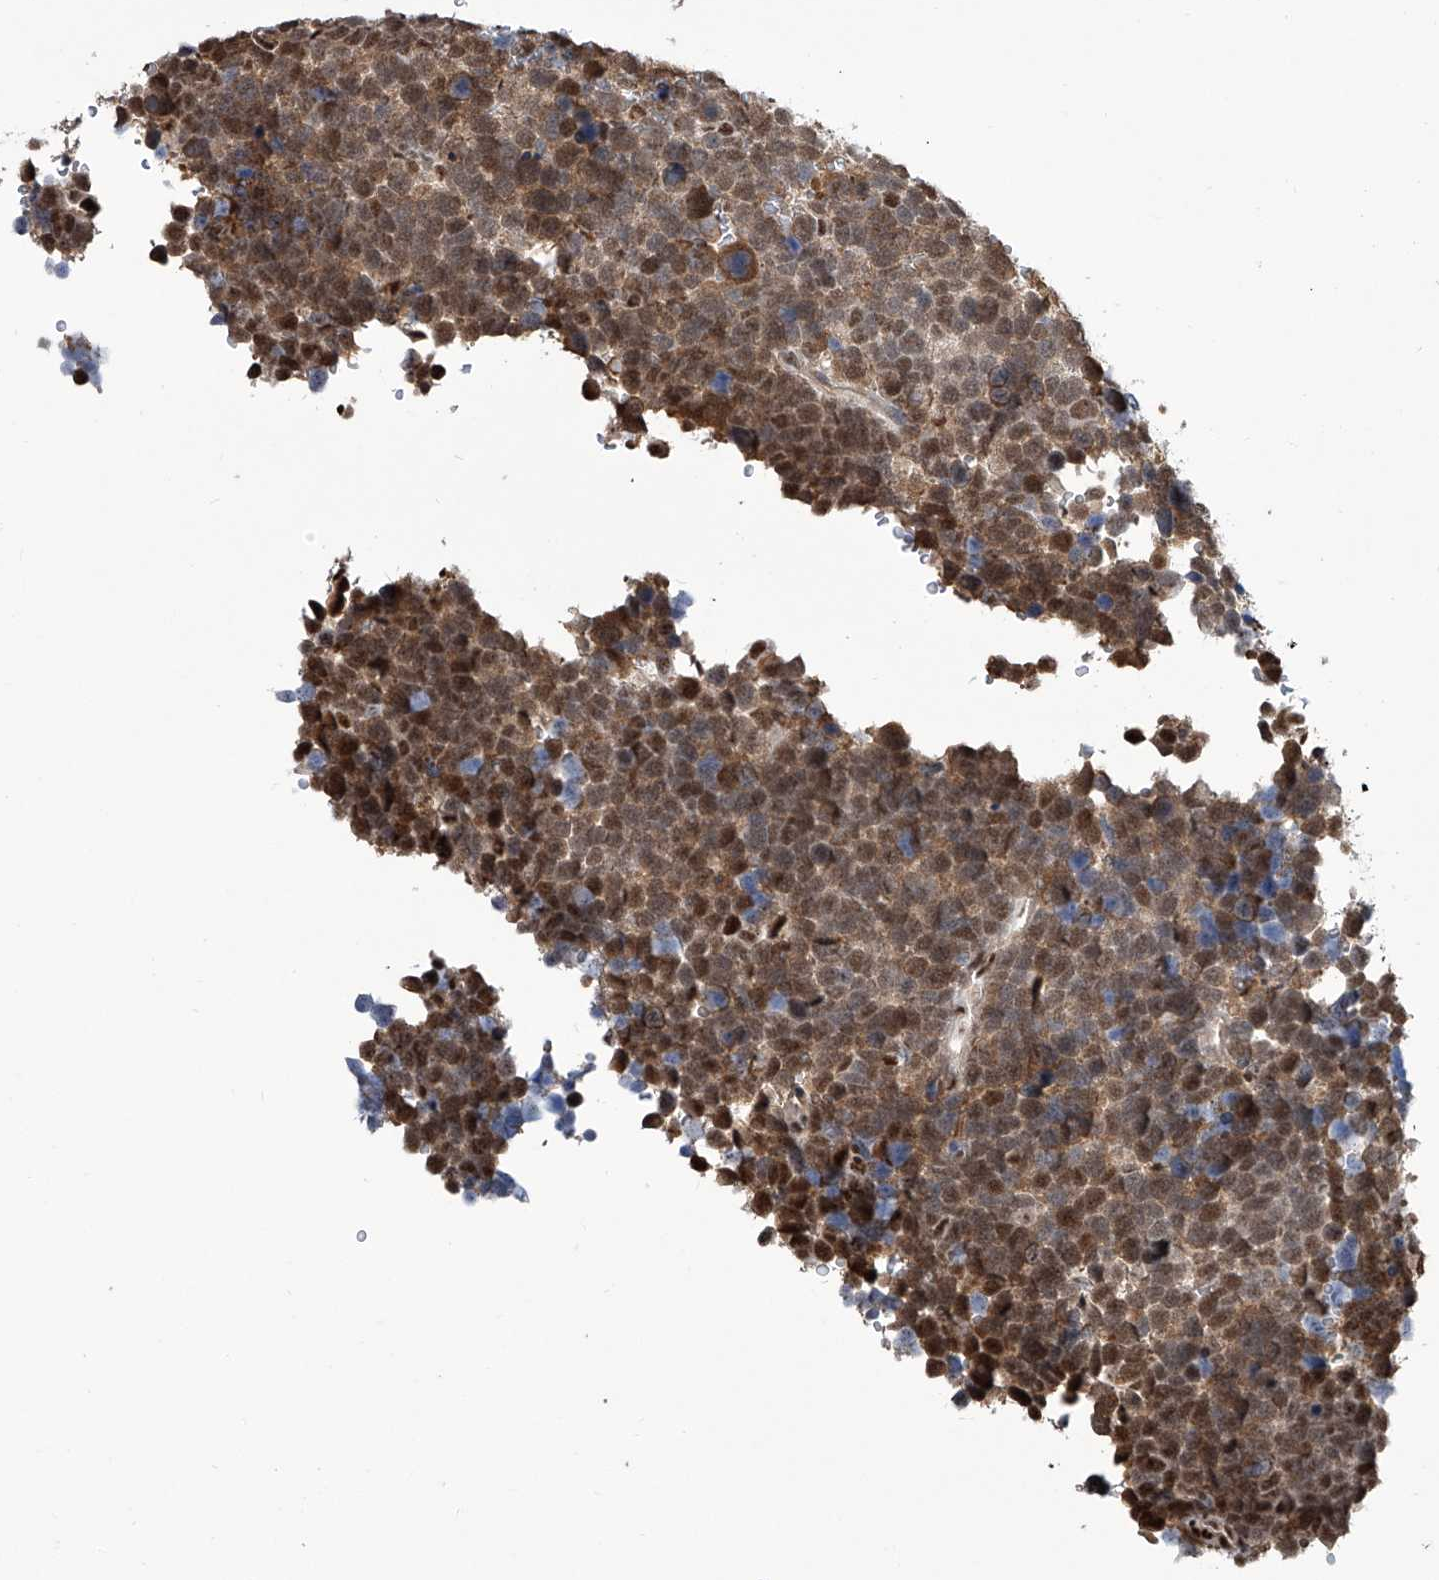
{"staining": {"intensity": "moderate", "quantity": ">75%", "location": "cytoplasmic/membranous,nuclear"}, "tissue": "urothelial cancer", "cell_type": "Tumor cells", "image_type": "cancer", "snomed": [{"axis": "morphology", "description": "Urothelial carcinoma, High grade"}, {"axis": "topography", "description": "Urinary bladder"}], "caption": "The immunohistochemical stain highlights moderate cytoplasmic/membranous and nuclear positivity in tumor cells of high-grade urothelial carcinoma tissue.", "gene": "SREBF2", "patient": {"sex": "female", "age": 82}}